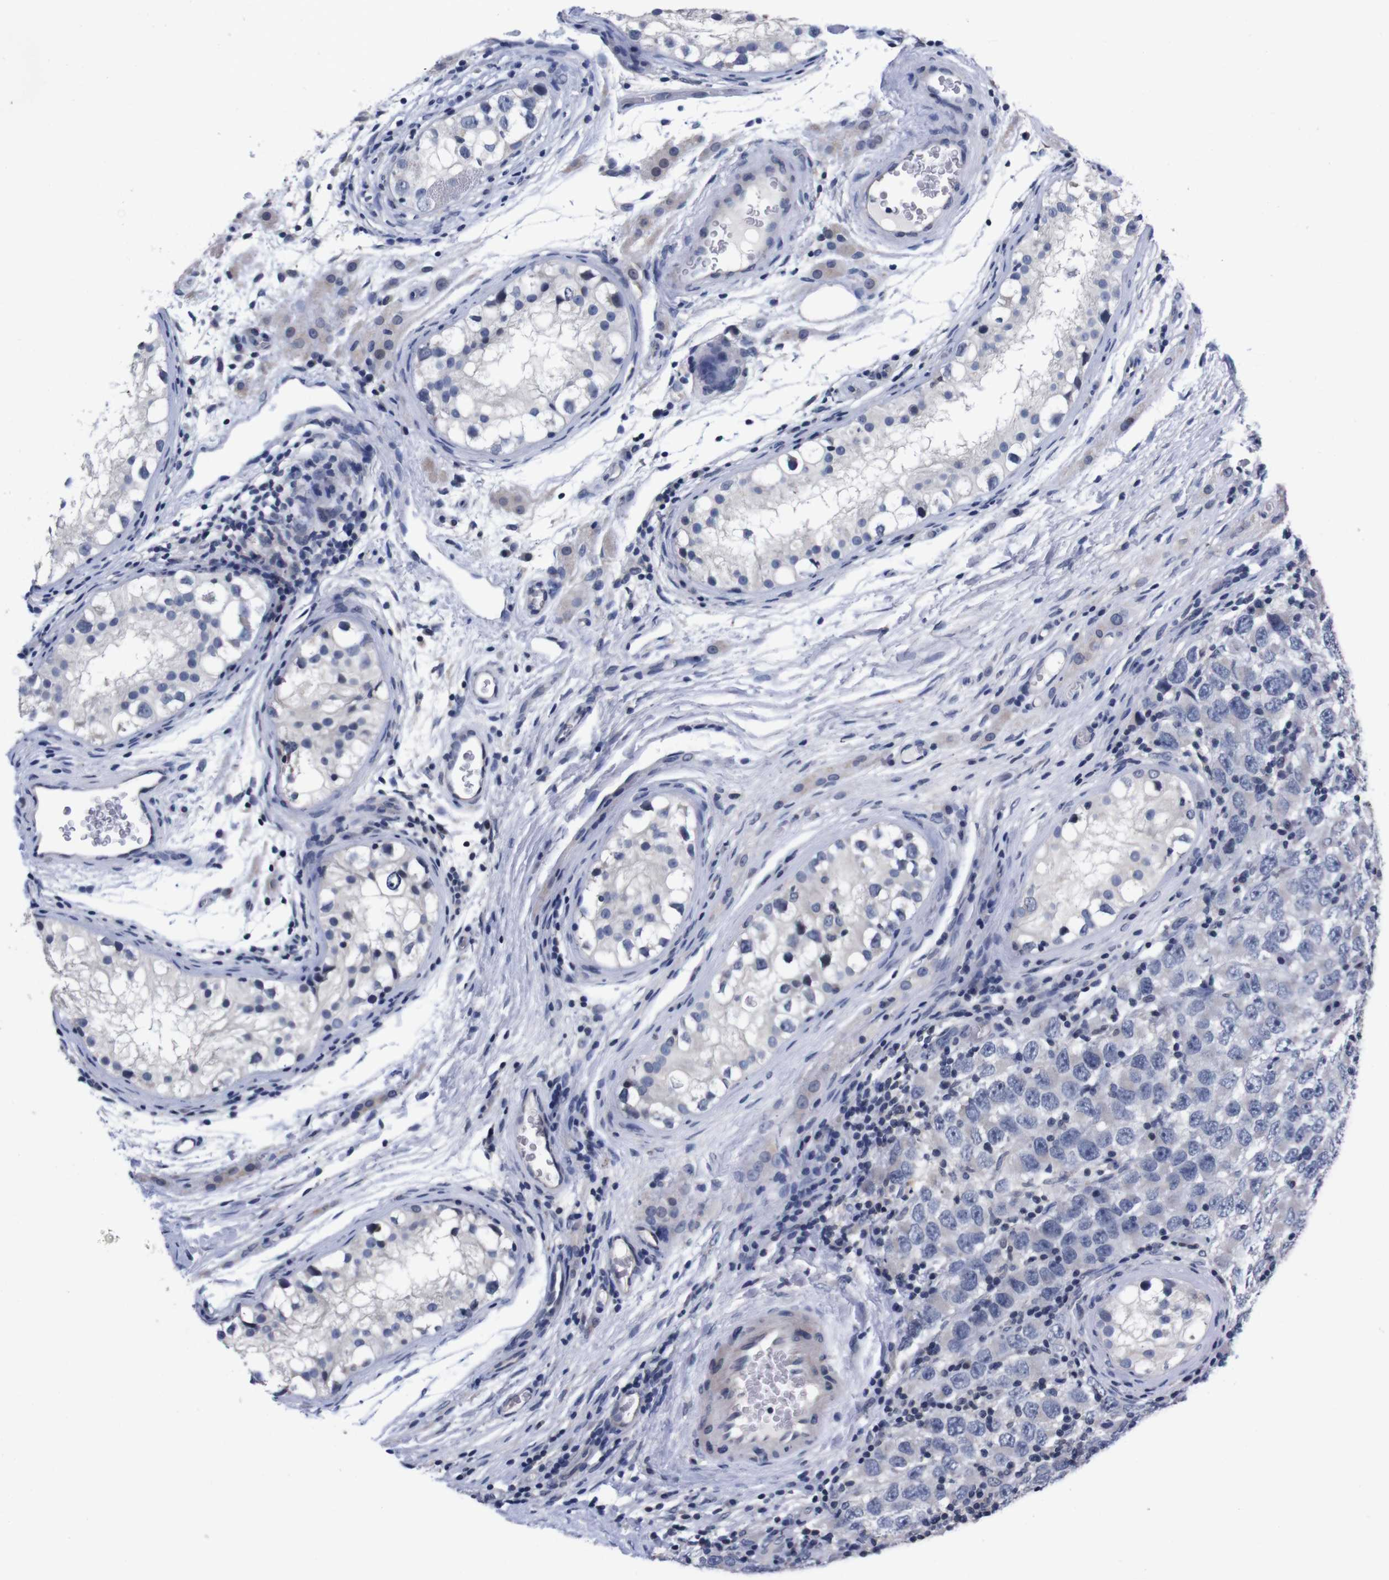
{"staining": {"intensity": "negative", "quantity": "none", "location": "none"}, "tissue": "testis cancer", "cell_type": "Tumor cells", "image_type": "cancer", "snomed": [{"axis": "morphology", "description": "Carcinoma, Embryonal, NOS"}, {"axis": "topography", "description": "Testis"}], "caption": "Immunohistochemical staining of testis embryonal carcinoma reveals no significant staining in tumor cells.", "gene": "TNFRSF21", "patient": {"sex": "male", "age": 21}}